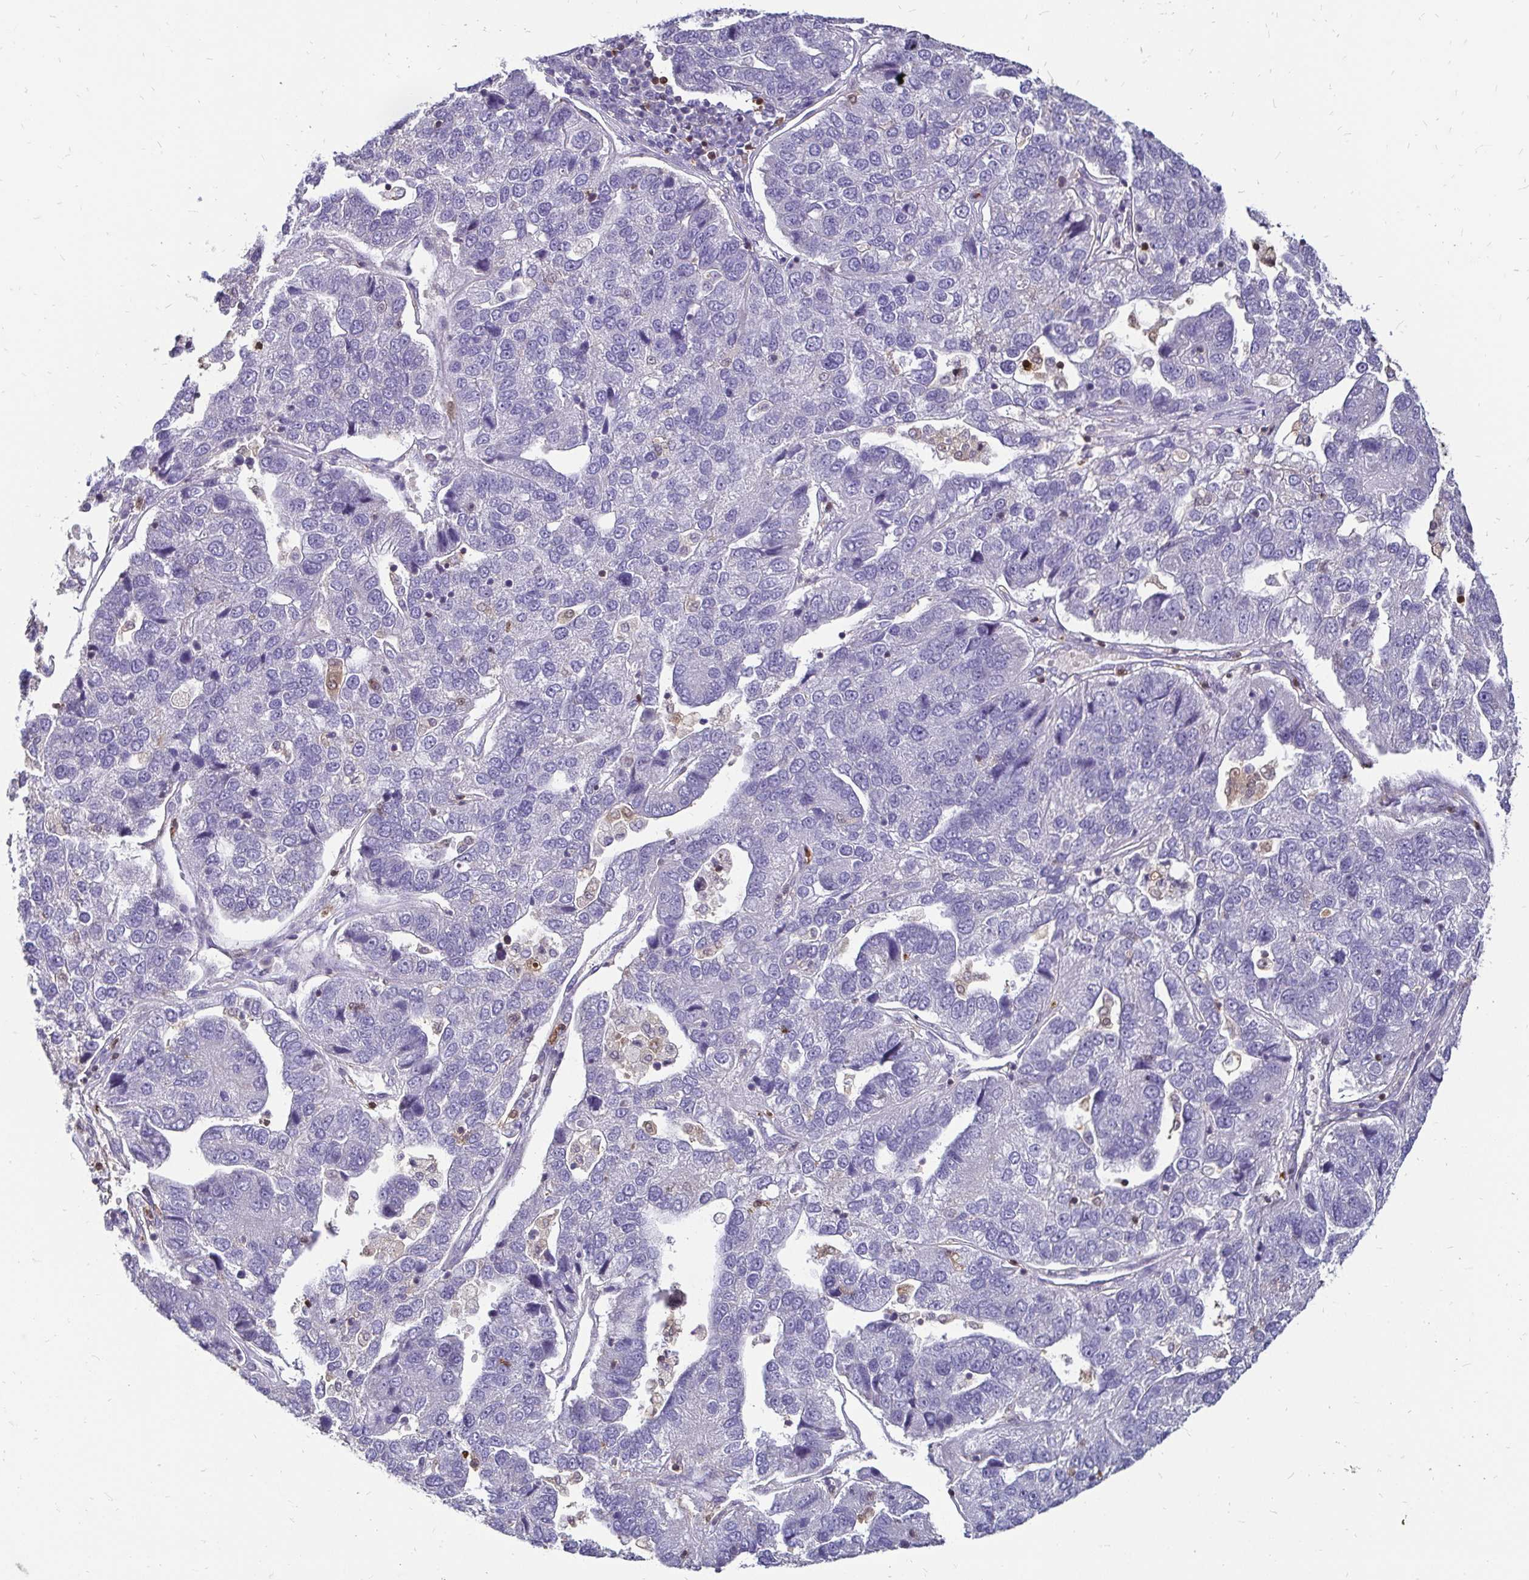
{"staining": {"intensity": "negative", "quantity": "none", "location": "none"}, "tissue": "pancreatic cancer", "cell_type": "Tumor cells", "image_type": "cancer", "snomed": [{"axis": "morphology", "description": "Adenocarcinoma, NOS"}, {"axis": "topography", "description": "Pancreas"}], "caption": "Pancreatic cancer stained for a protein using immunohistochemistry (IHC) exhibits no expression tumor cells.", "gene": "ZFP1", "patient": {"sex": "female", "age": 61}}